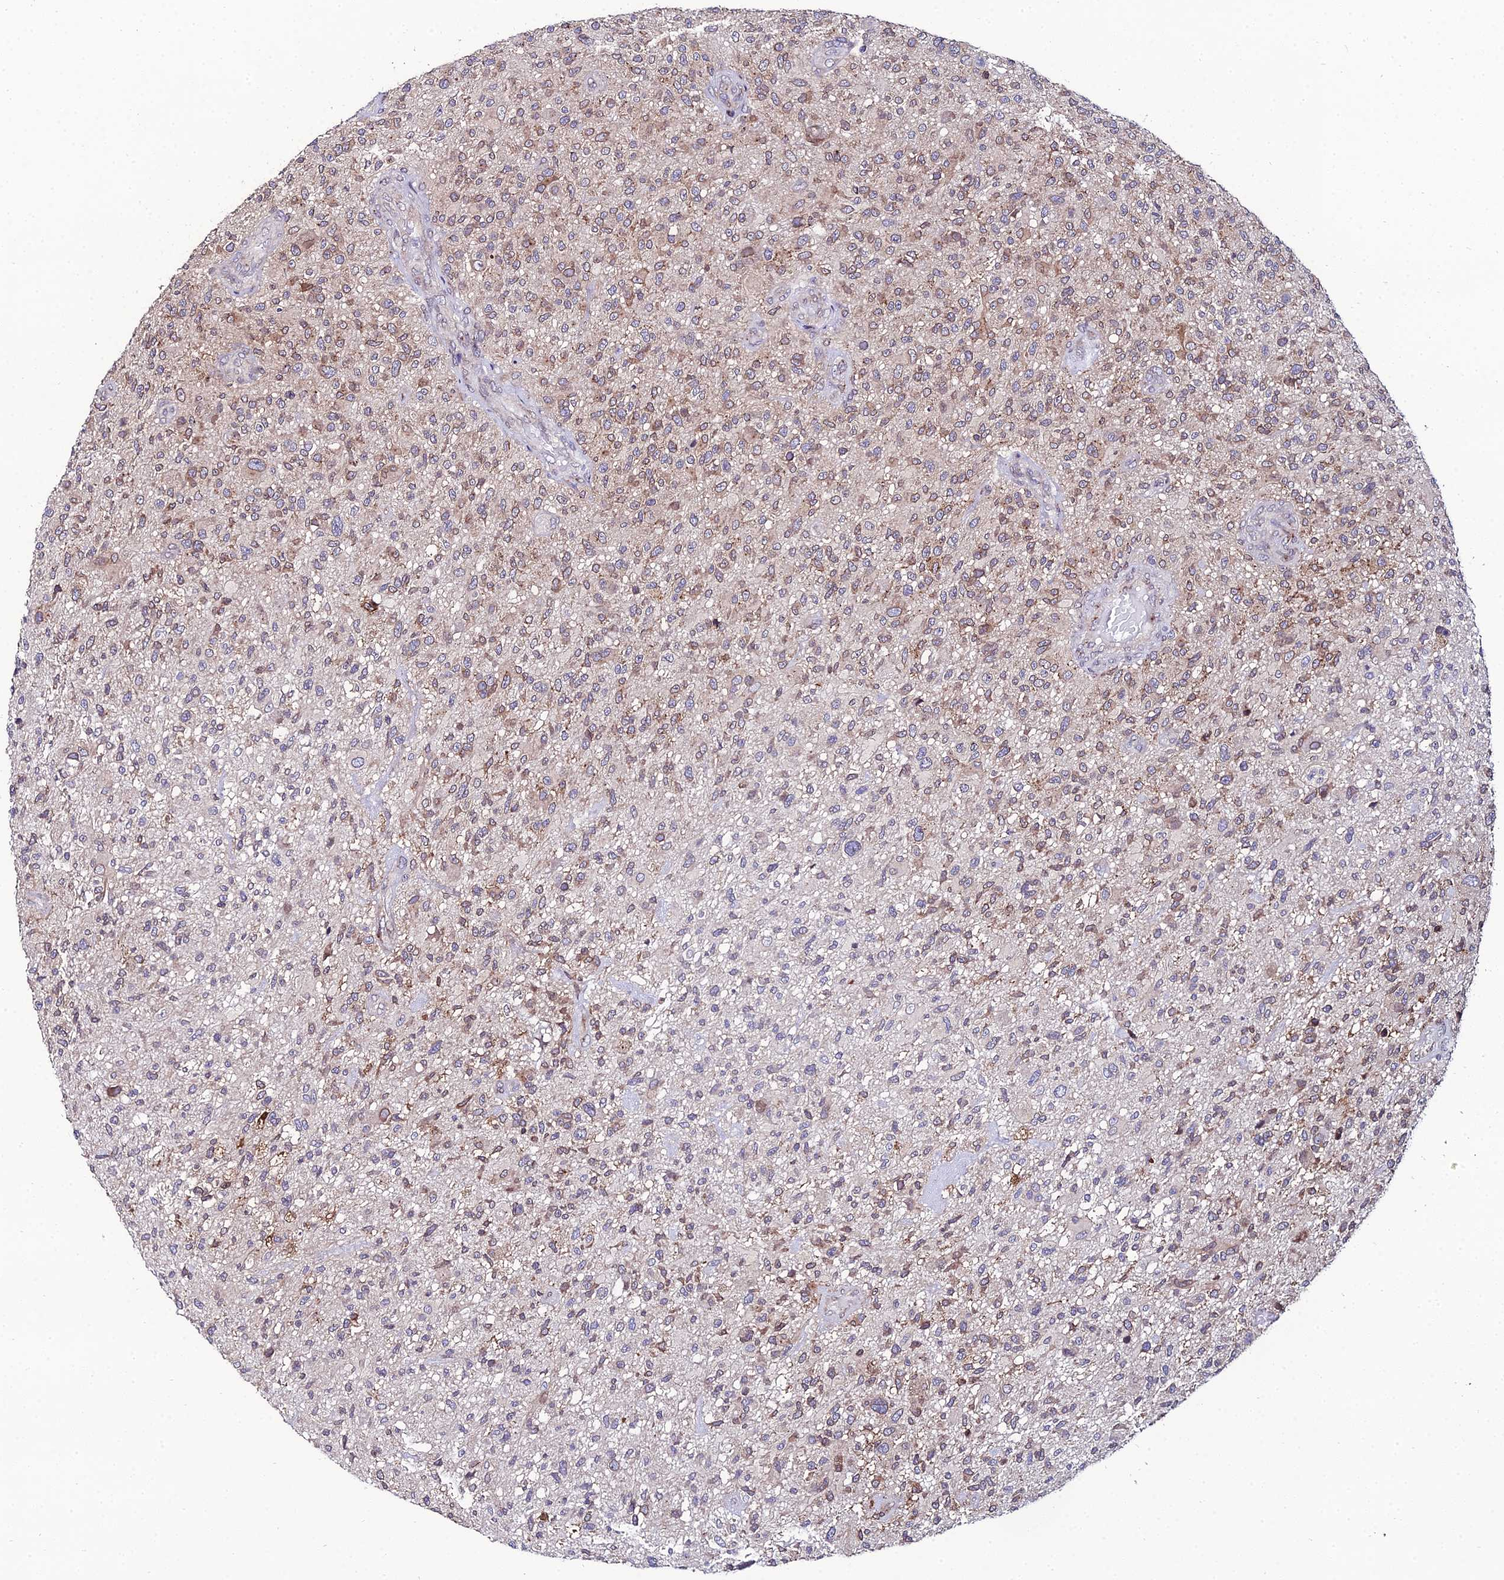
{"staining": {"intensity": "moderate", "quantity": "<25%", "location": "cytoplasmic/membranous"}, "tissue": "glioma", "cell_type": "Tumor cells", "image_type": "cancer", "snomed": [{"axis": "morphology", "description": "Glioma, malignant, High grade"}, {"axis": "topography", "description": "Brain"}], "caption": "This histopathology image reveals immunohistochemistry staining of malignant glioma (high-grade), with low moderate cytoplasmic/membranous staining in about <25% of tumor cells.", "gene": "DDX19A", "patient": {"sex": "male", "age": 47}}